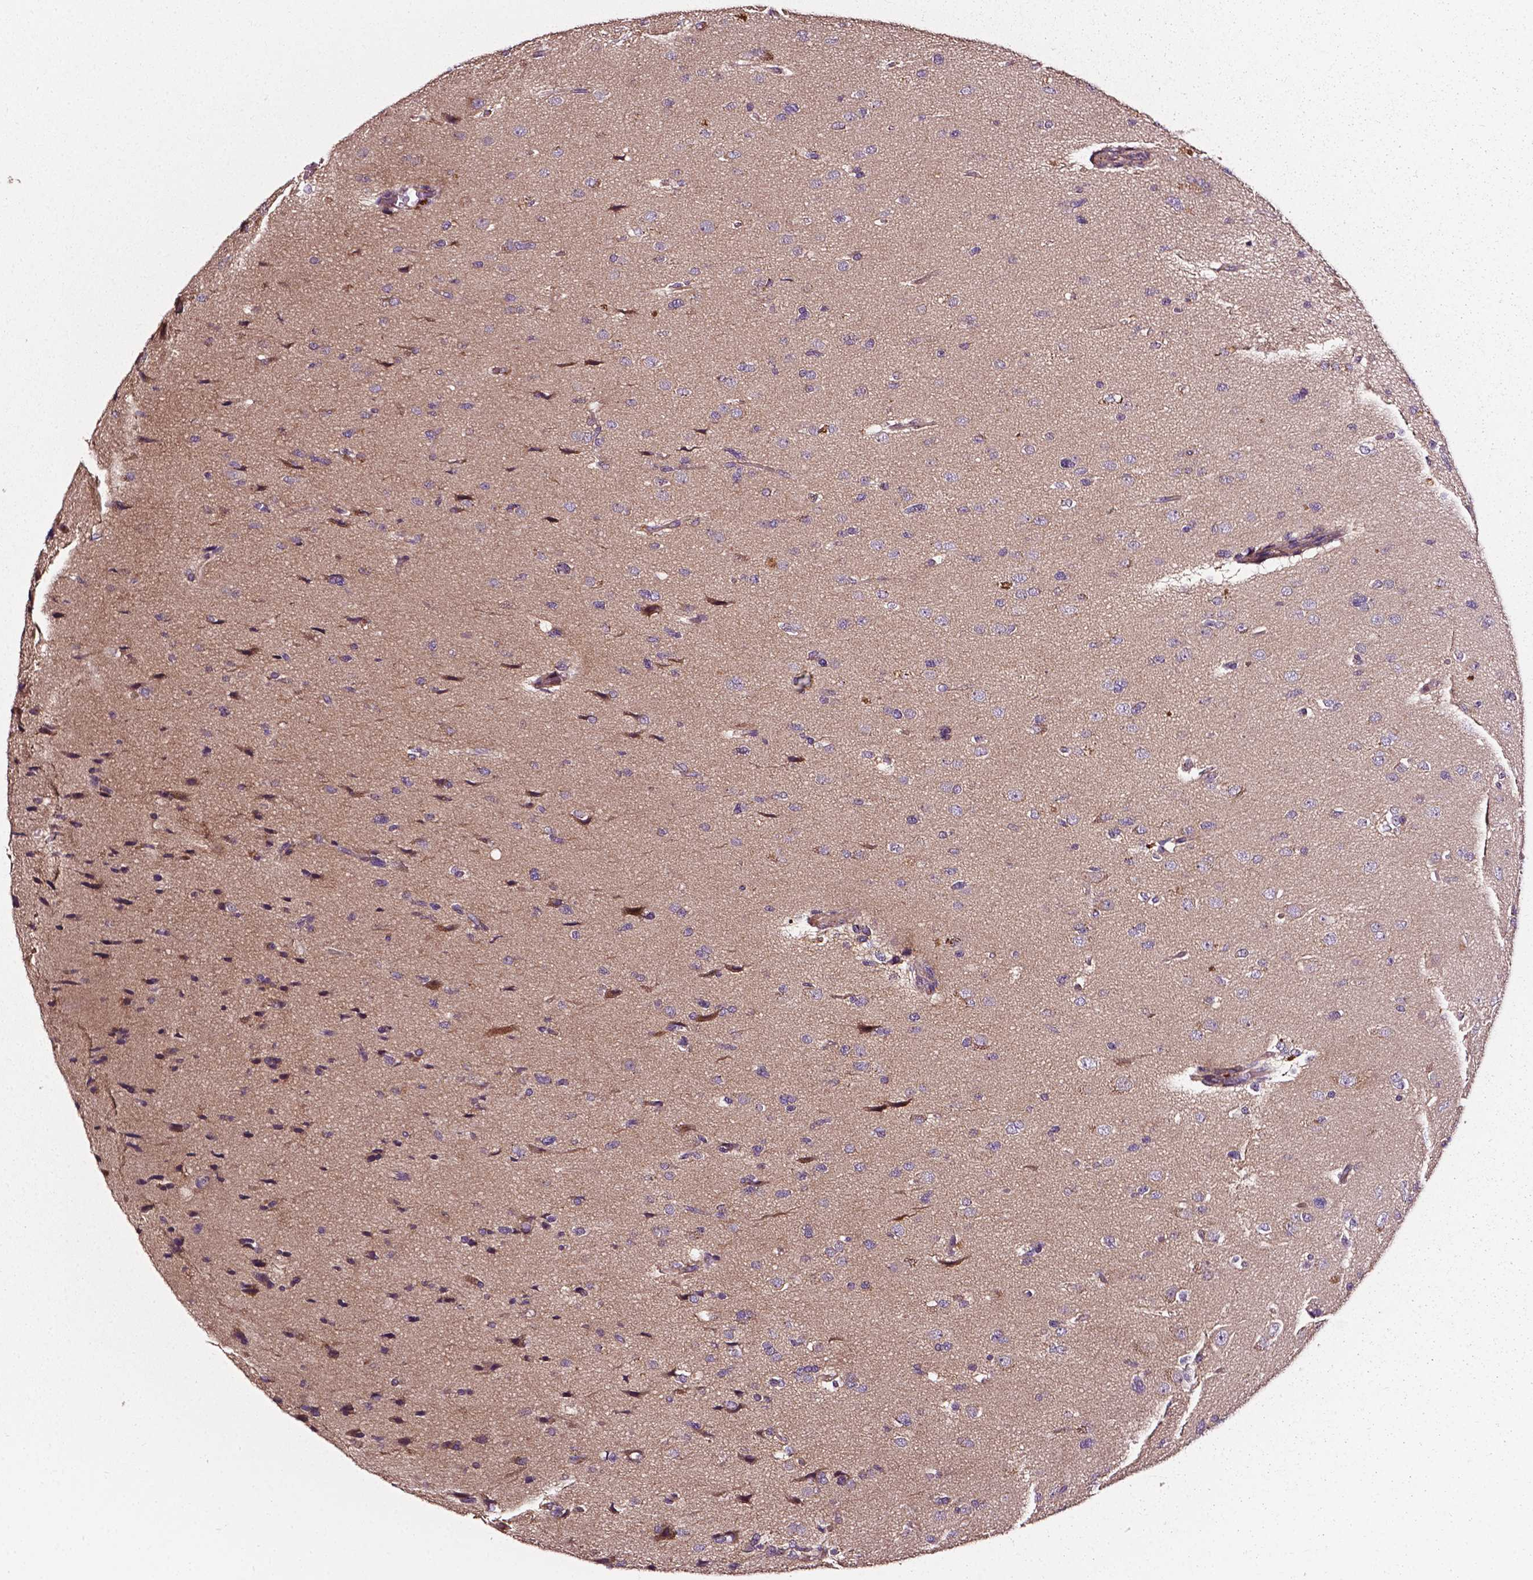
{"staining": {"intensity": "negative", "quantity": "none", "location": "none"}, "tissue": "glioma", "cell_type": "Tumor cells", "image_type": "cancer", "snomed": [{"axis": "morphology", "description": "Glioma, malignant, Low grade"}, {"axis": "topography", "description": "Brain"}], "caption": "DAB (3,3'-diaminobenzidine) immunohistochemical staining of malignant low-grade glioma reveals no significant expression in tumor cells. The staining was performed using DAB (3,3'-diaminobenzidine) to visualize the protein expression in brown, while the nuclei were stained in blue with hematoxylin (Magnification: 20x).", "gene": "ATG16L1", "patient": {"sex": "female", "age": 55}}